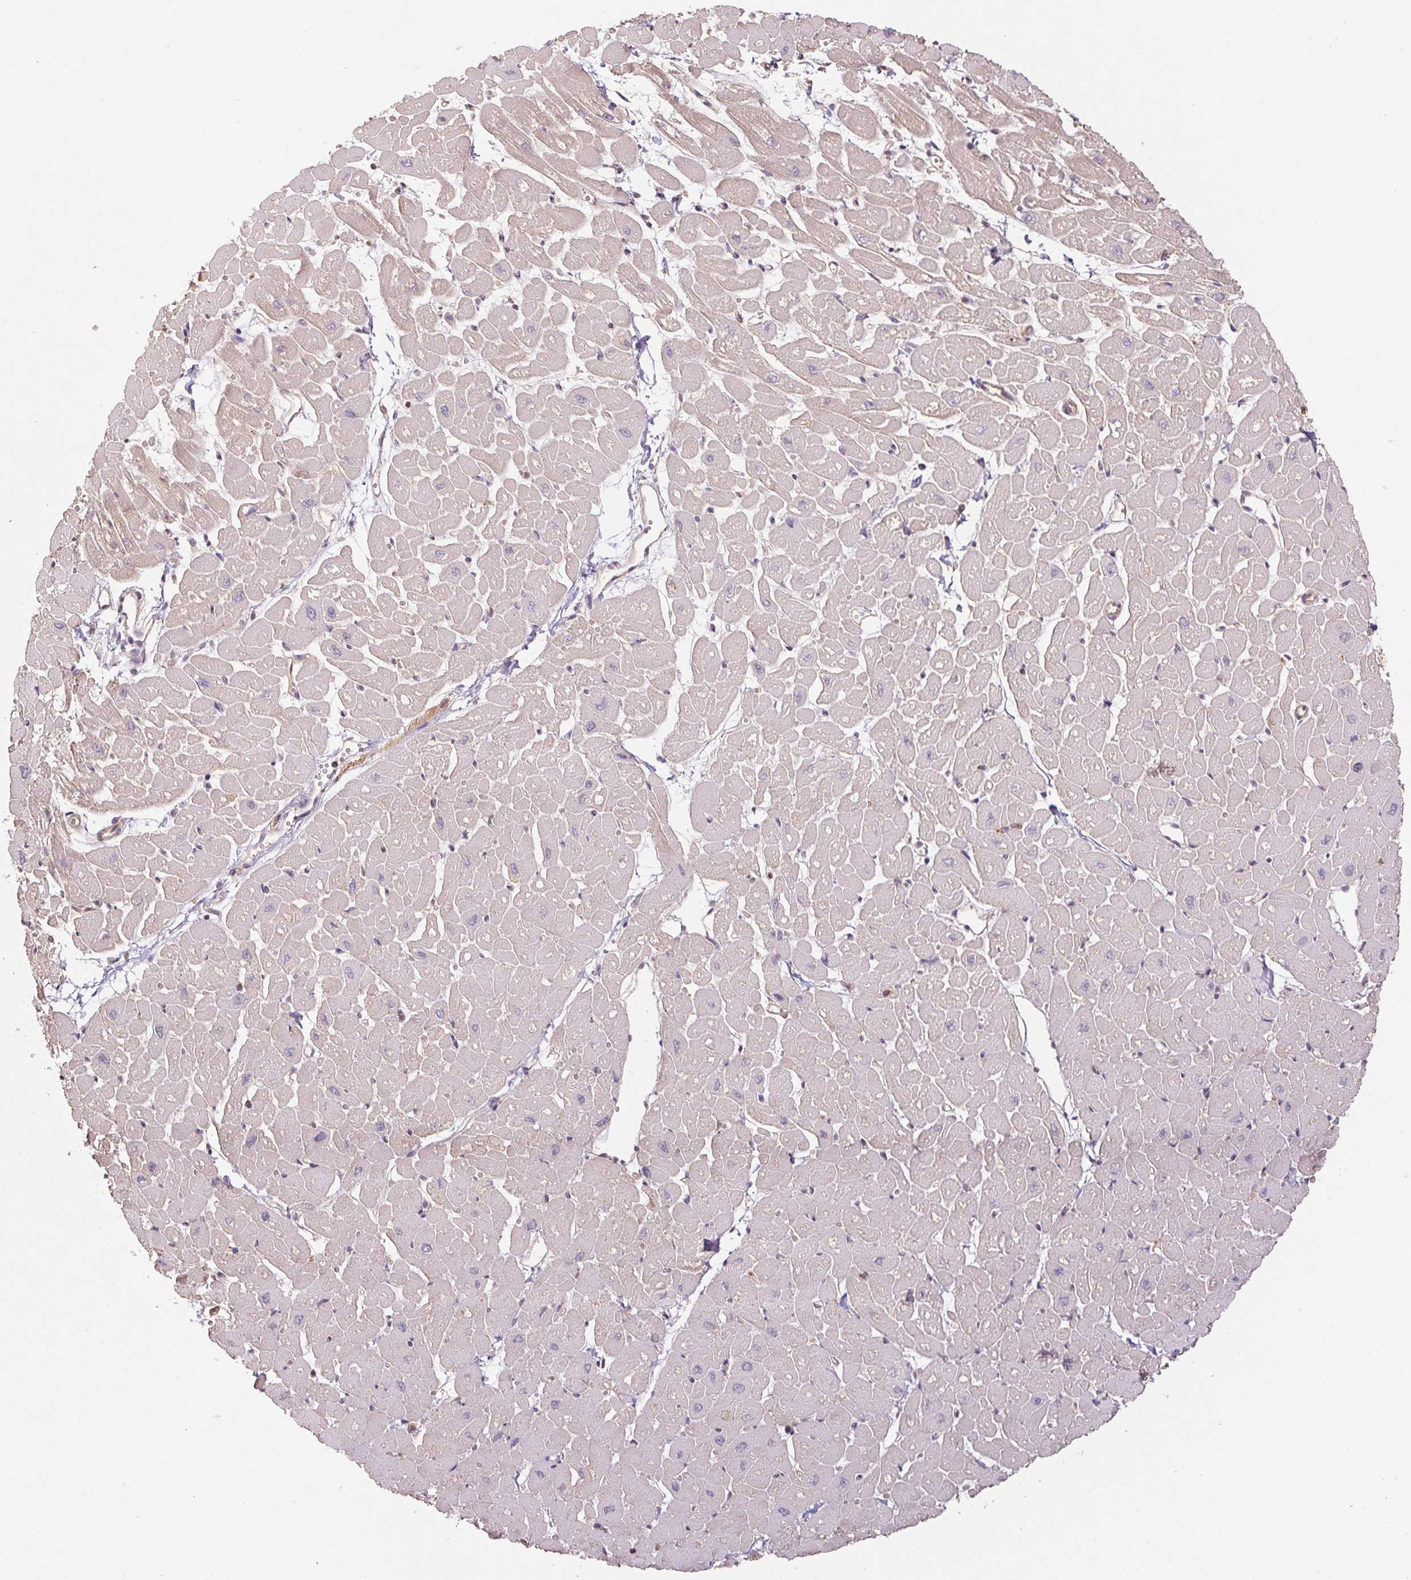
{"staining": {"intensity": "weak", "quantity": "25%-75%", "location": "cytoplasmic/membranous"}, "tissue": "heart muscle", "cell_type": "Cardiomyocytes", "image_type": "normal", "snomed": [{"axis": "morphology", "description": "Normal tissue, NOS"}, {"axis": "topography", "description": "Heart"}], "caption": "A high-resolution image shows immunohistochemistry (IHC) staining of benign heart muscle, which shows weak cytoplasmic/membranous positivity in about 25%-75% of cardiomyocytes. (DAB = brown stain, brightfield microscopy at high magnification).", "gene": "TUBA1A", "patient": {"sex": "male", "age": 57}}